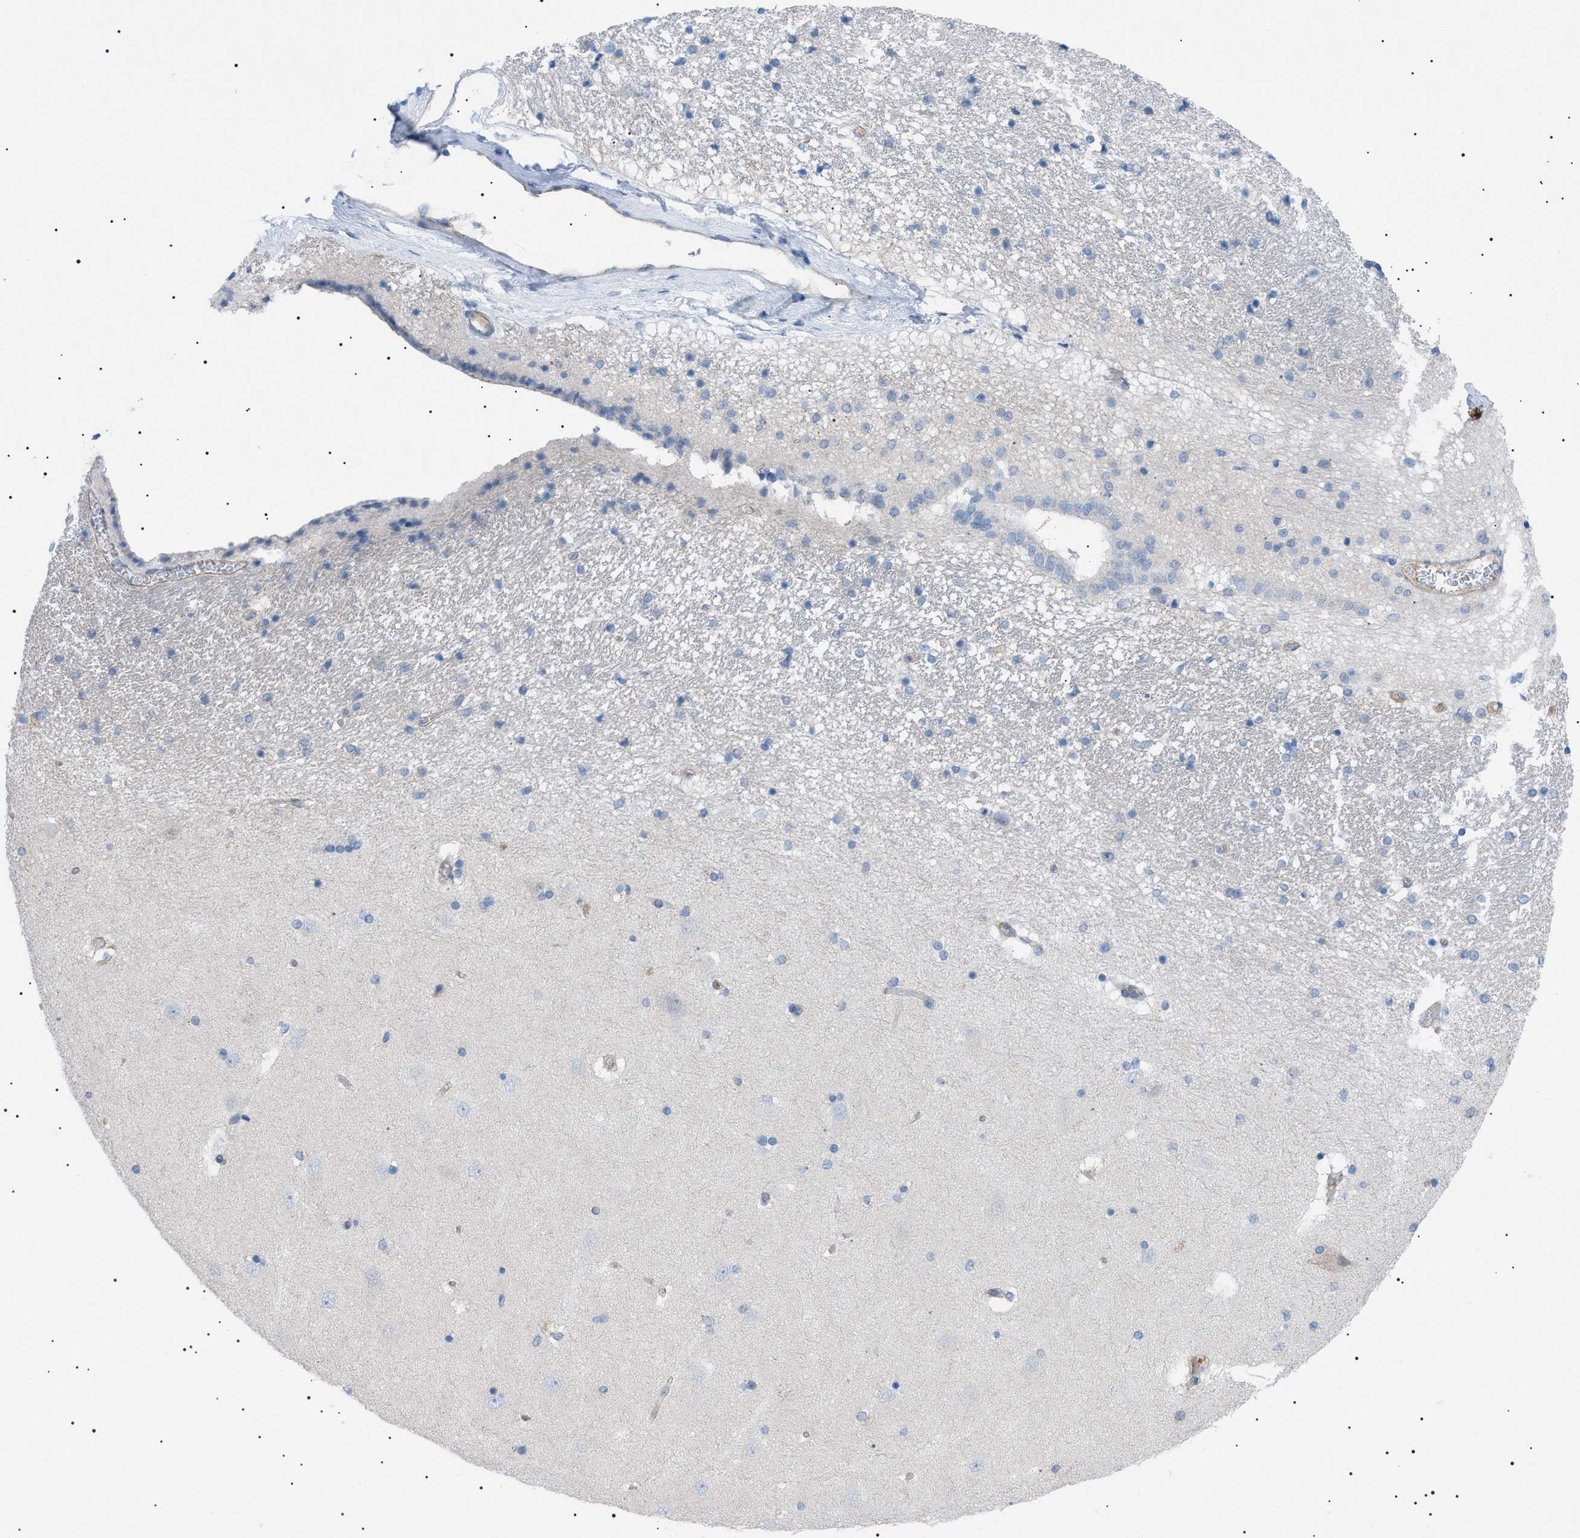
{"staining": {"intensity": "negative", "quantity": "none", "location": "none"}, "tissue": "hippocampus", "cell_type": "Glial cells", "image_type": "normal", "snomed": [{"axis": "morphology", "description": "Normal tissue, NOS"}, {"axis": "topography", "description": "Hippocampus"}], "caption": "Immunohistochemistry (IHC) photomicrograph of unremarkable hippocampus: hippocampus stained with DAB (3,3'-diaminobenzidine) shows no significant protein expression in glial cells.", "gene": "ADAMTS1", "patient": {"sex": "female", "age": 54}}